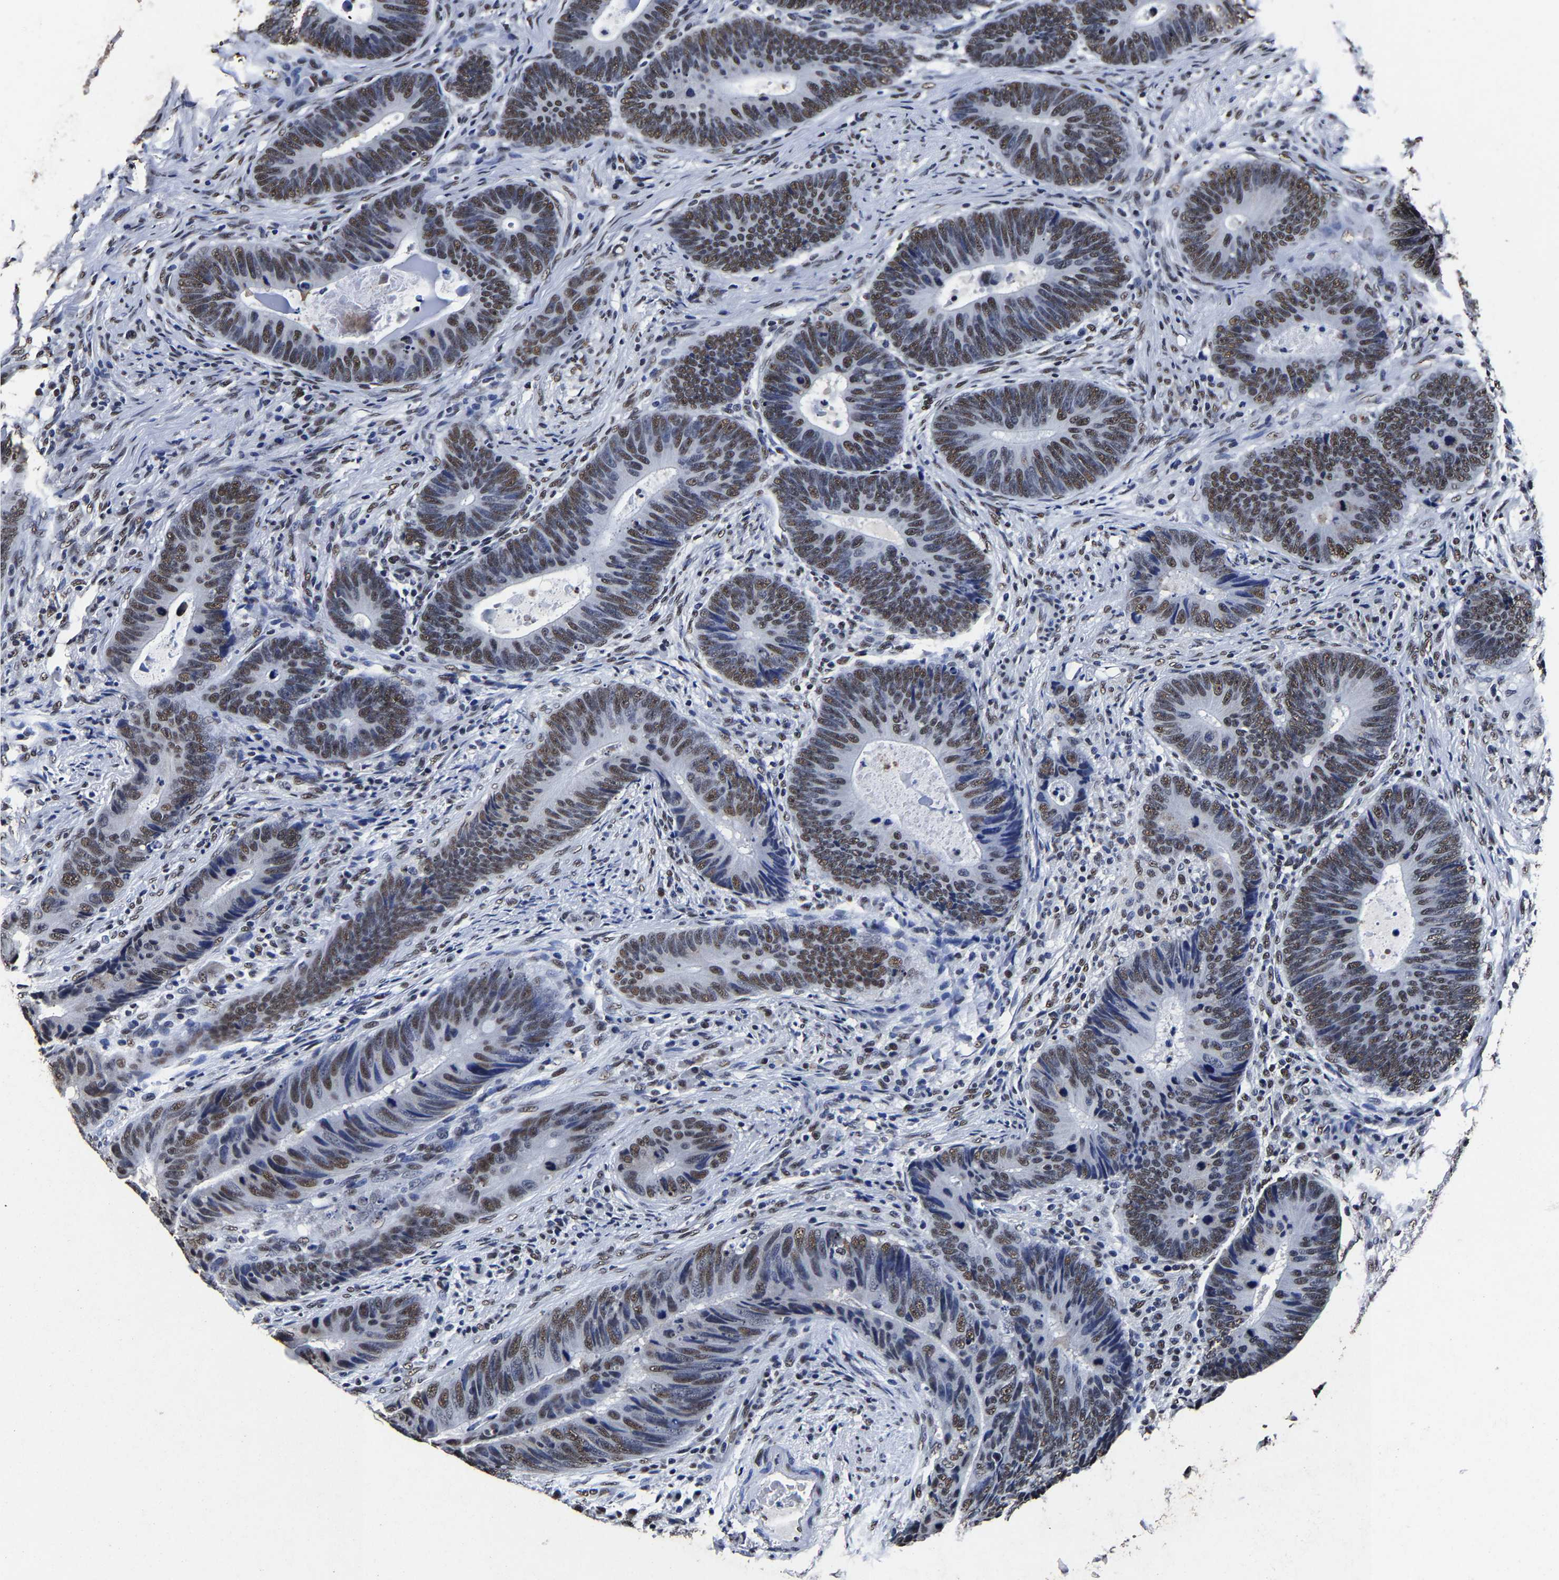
{"staining": {"intensity": "moderate", "quantity": ">75%", "location": "nuclear"}, "tissue": "colorectal cancer", "cell_type": "Tumor cells", "image_type": "cancer", "snomed": [{"axis": "morphology", "description": "Adenocarcinoma, NOS"}, {"axis": "topography", "description": "Colon"}], "caption": "Colorectal cancer (adenocarcinoma) stained with immunohistochemistry (IHC) exhibits moderate nuclear positivity in approximately >75% of tumor cells. The staining was performed using DAB (3,3'-diaminobenzidine) to visualize the protein expression in brown, while the nuclei were stained in blue with hematoxylin (Magnification: 20x).", "gene": "RBM45", "patient": {"sex": "male", "age": 56}}